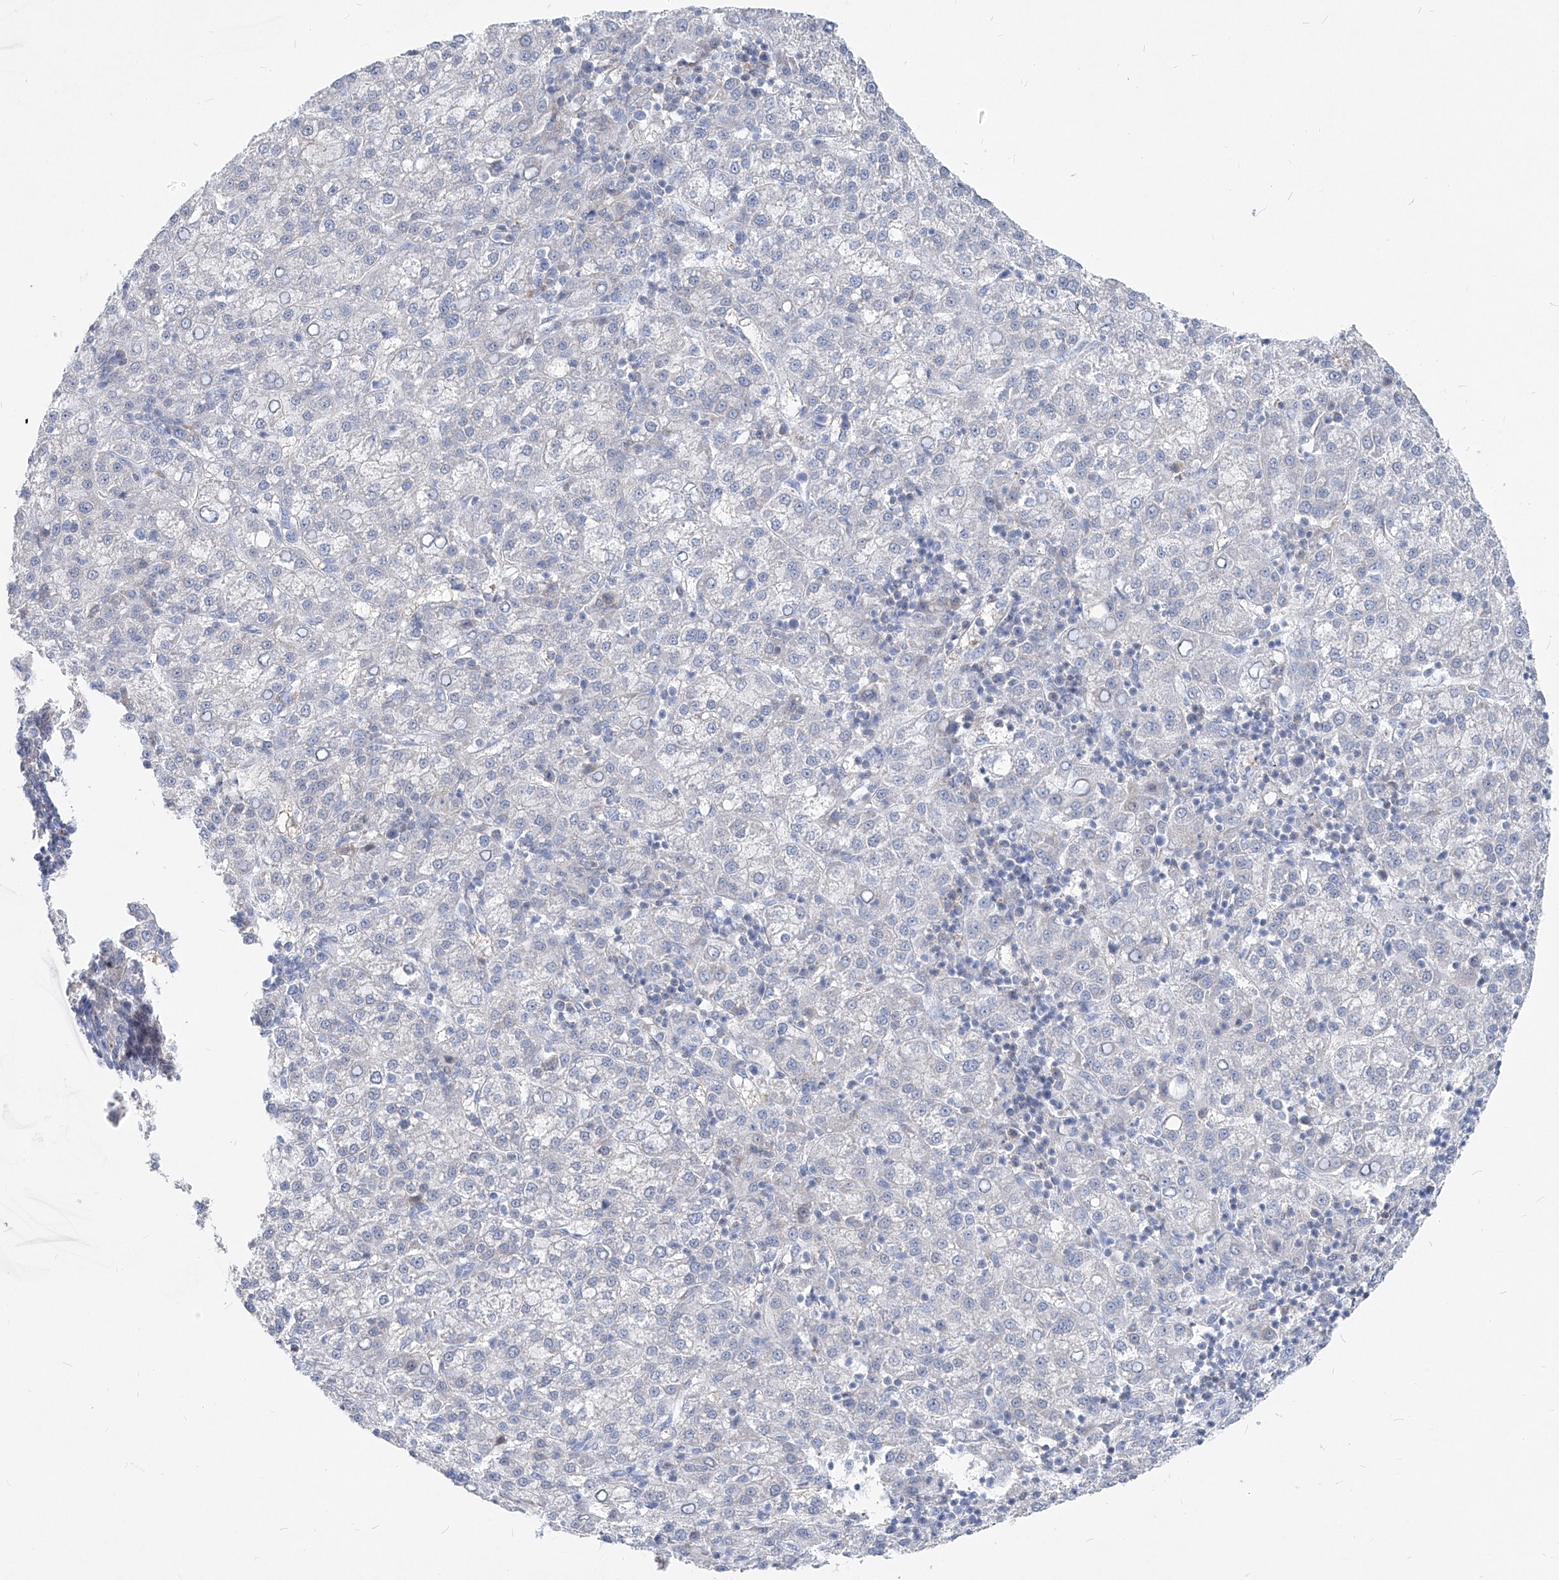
{"staining": {"intensity": "negative", "quantity": "none", "location": "none"}, "tissue": "liver cancer", "cell_type": "Tumor cells", "image_type": "cancer", "snomed": [{"axis": "morphology", "description": "Carcinoma, Hepatocellular, NOS"}, {"axis": "topography", "description": "Liver"}], "caption": "High power microscopy image of an immunohistochemistry (IHC) photomicrograph of liver cancer, revealing no significant positivity in tumor cells.", "gene": "UFL1", "patient": {"sex": "female", "age": 58}}